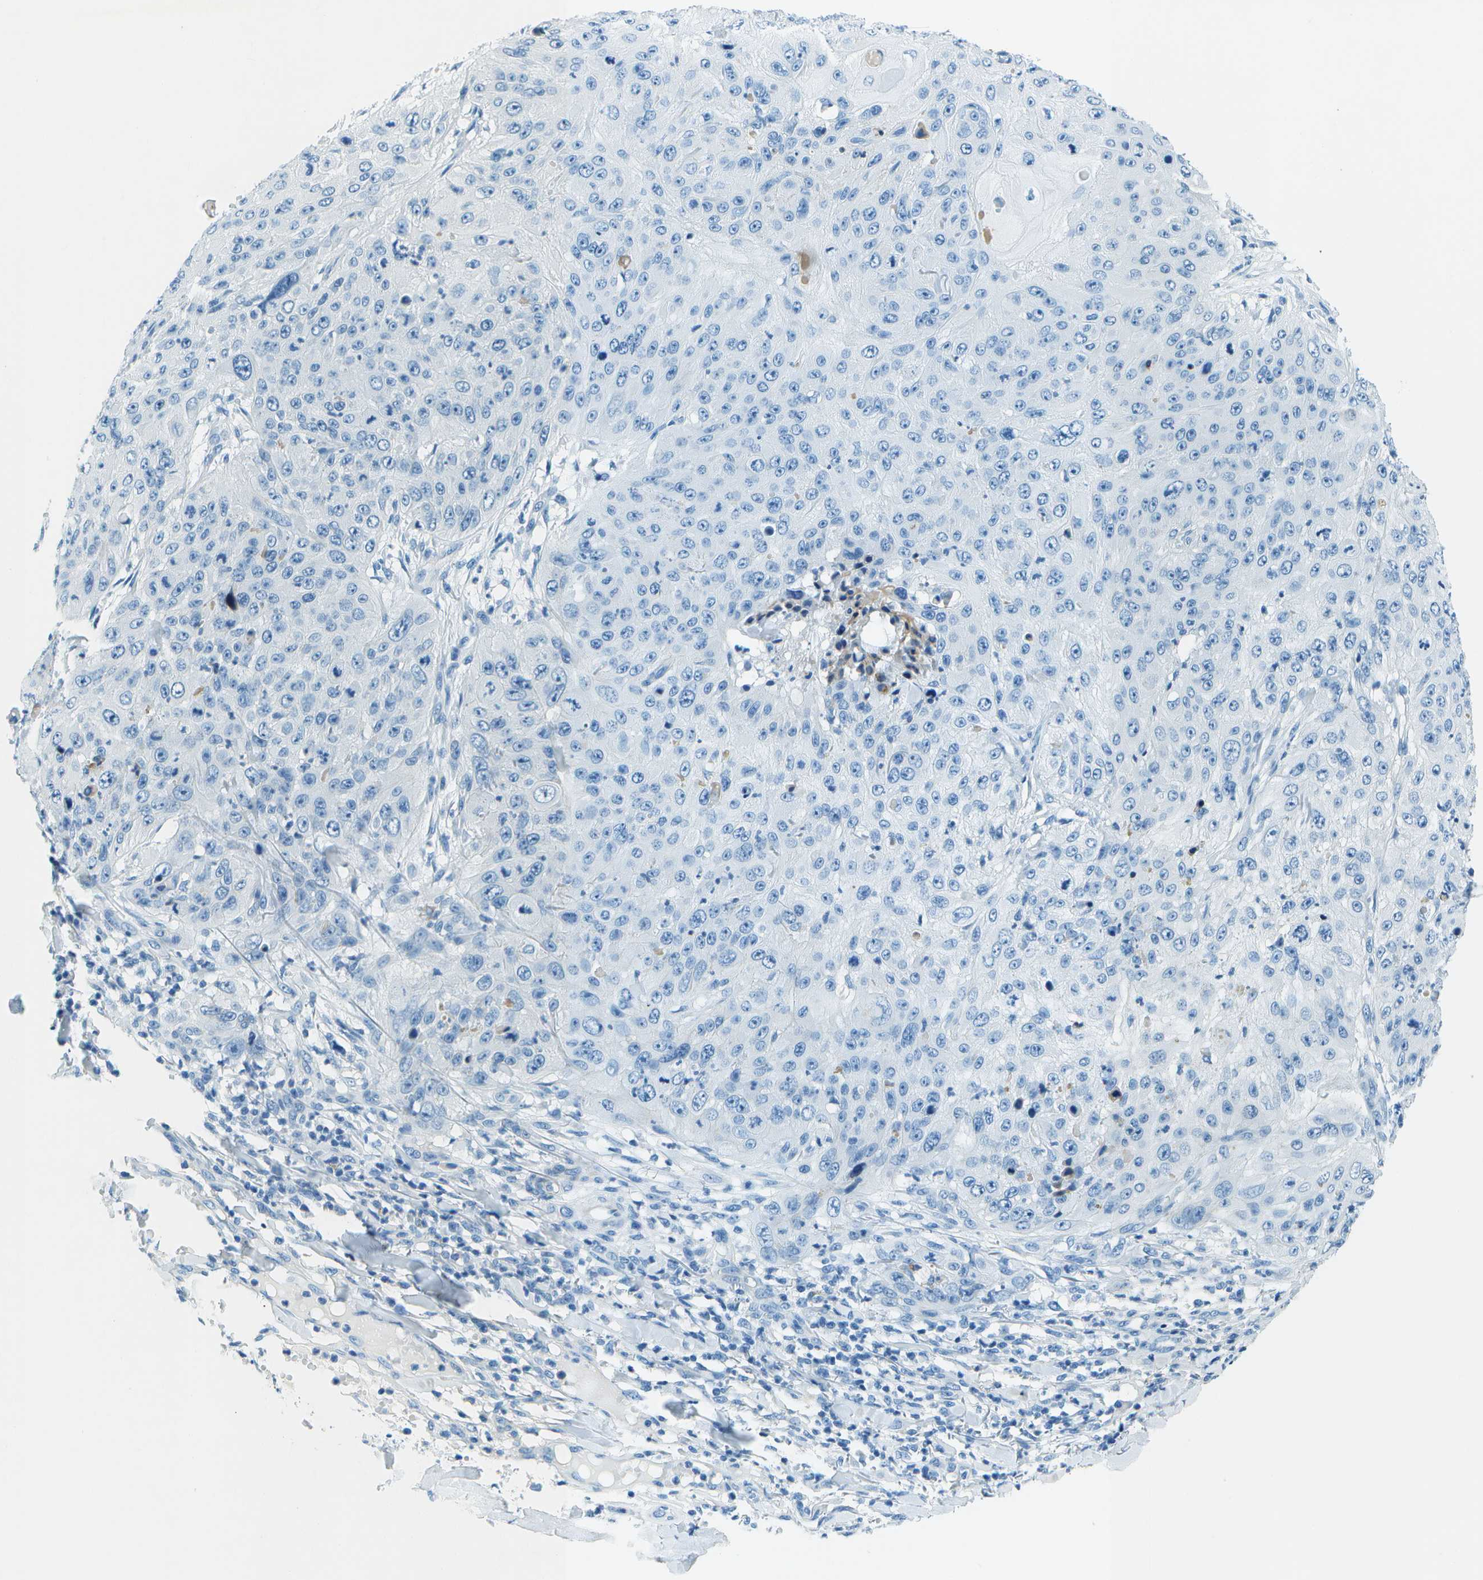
{"staining": {"intensity": "negative", "quantity": "none", "location": "none"}, "tissue": "skin cancer", "cell_type": "Tumor cells", "image_type": "cancer", "snomed": [{"axis": "morphology", "description": "Squamous cell carcinoma, NOS"}, {"axis": "topography", "description": "Skin"}], "caption": "Photomicrograph shows no significant protein staining in tumor cells of skin squamous cell carcinoma.", "gene": "SLC16A10", "patient": {"sex": "female", "age": 80}}